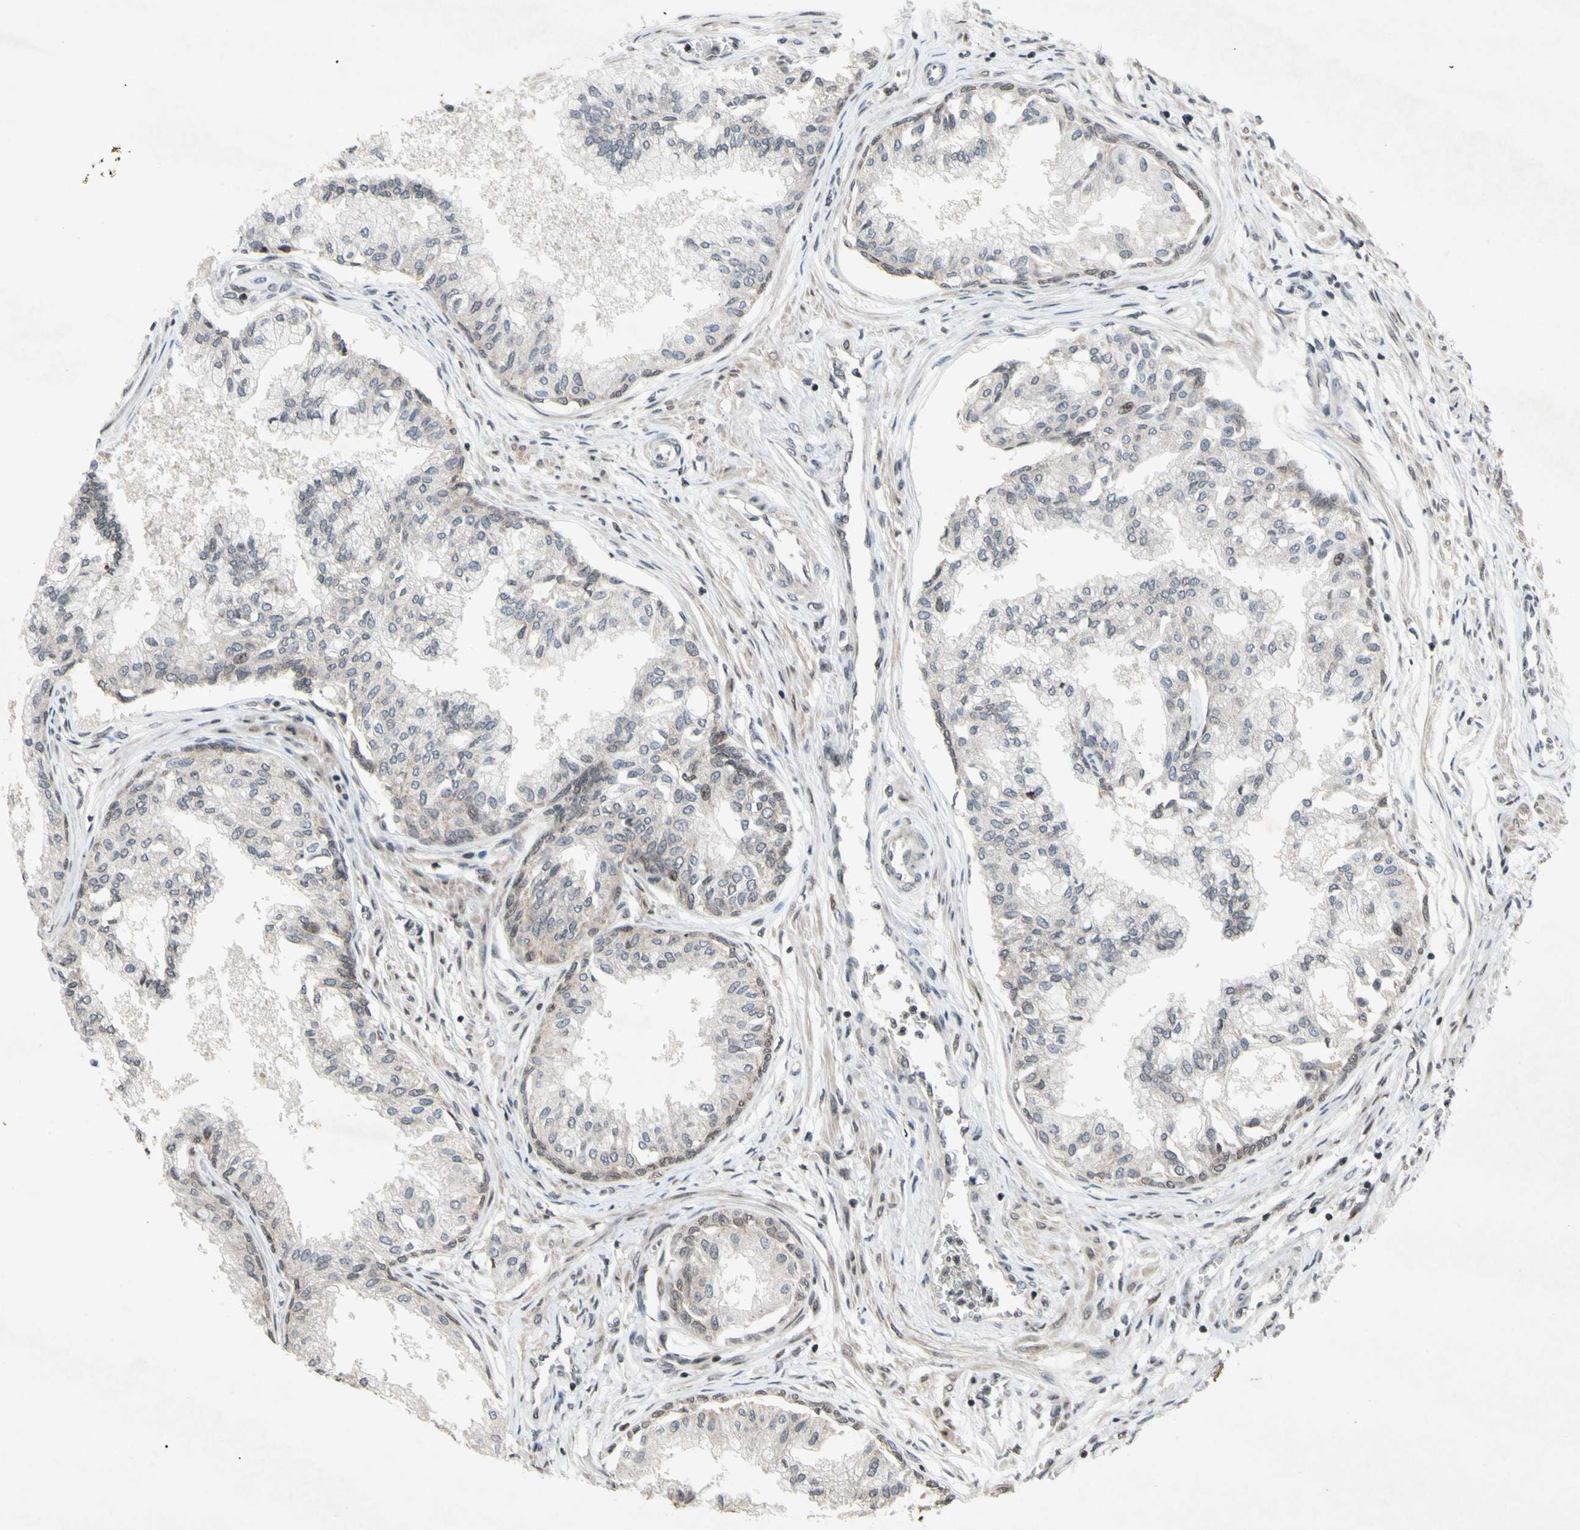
{"staining": {"intensity": "weak", "quantity": "25%-75%", "location": "cytoplasmic/membranous,nuclear"}, "tissue": "prostate", "cell_type": "Glandular cells", "image_type": "normal", "snomed": [{"axis": "morphology", "description": "Normal tissue, NOS"}, {"axis": "topography", "description": "Prostate"}, {"axis": "topography", "description": "Seminal veicle"}], "caption": "Prostate stained with DAB (3,3'-diaminobenzidine) immunohistochemistry (IHC) demonstrates low levels of weak cytoplasmic/membranous,nuclear positivity in about 25%-75% of glandular cells. (DAB IHC, brown staining for protein, blue staining for nuclei).", "gene": "XPO1", "patient": {"sex": "male", "age": 60}}